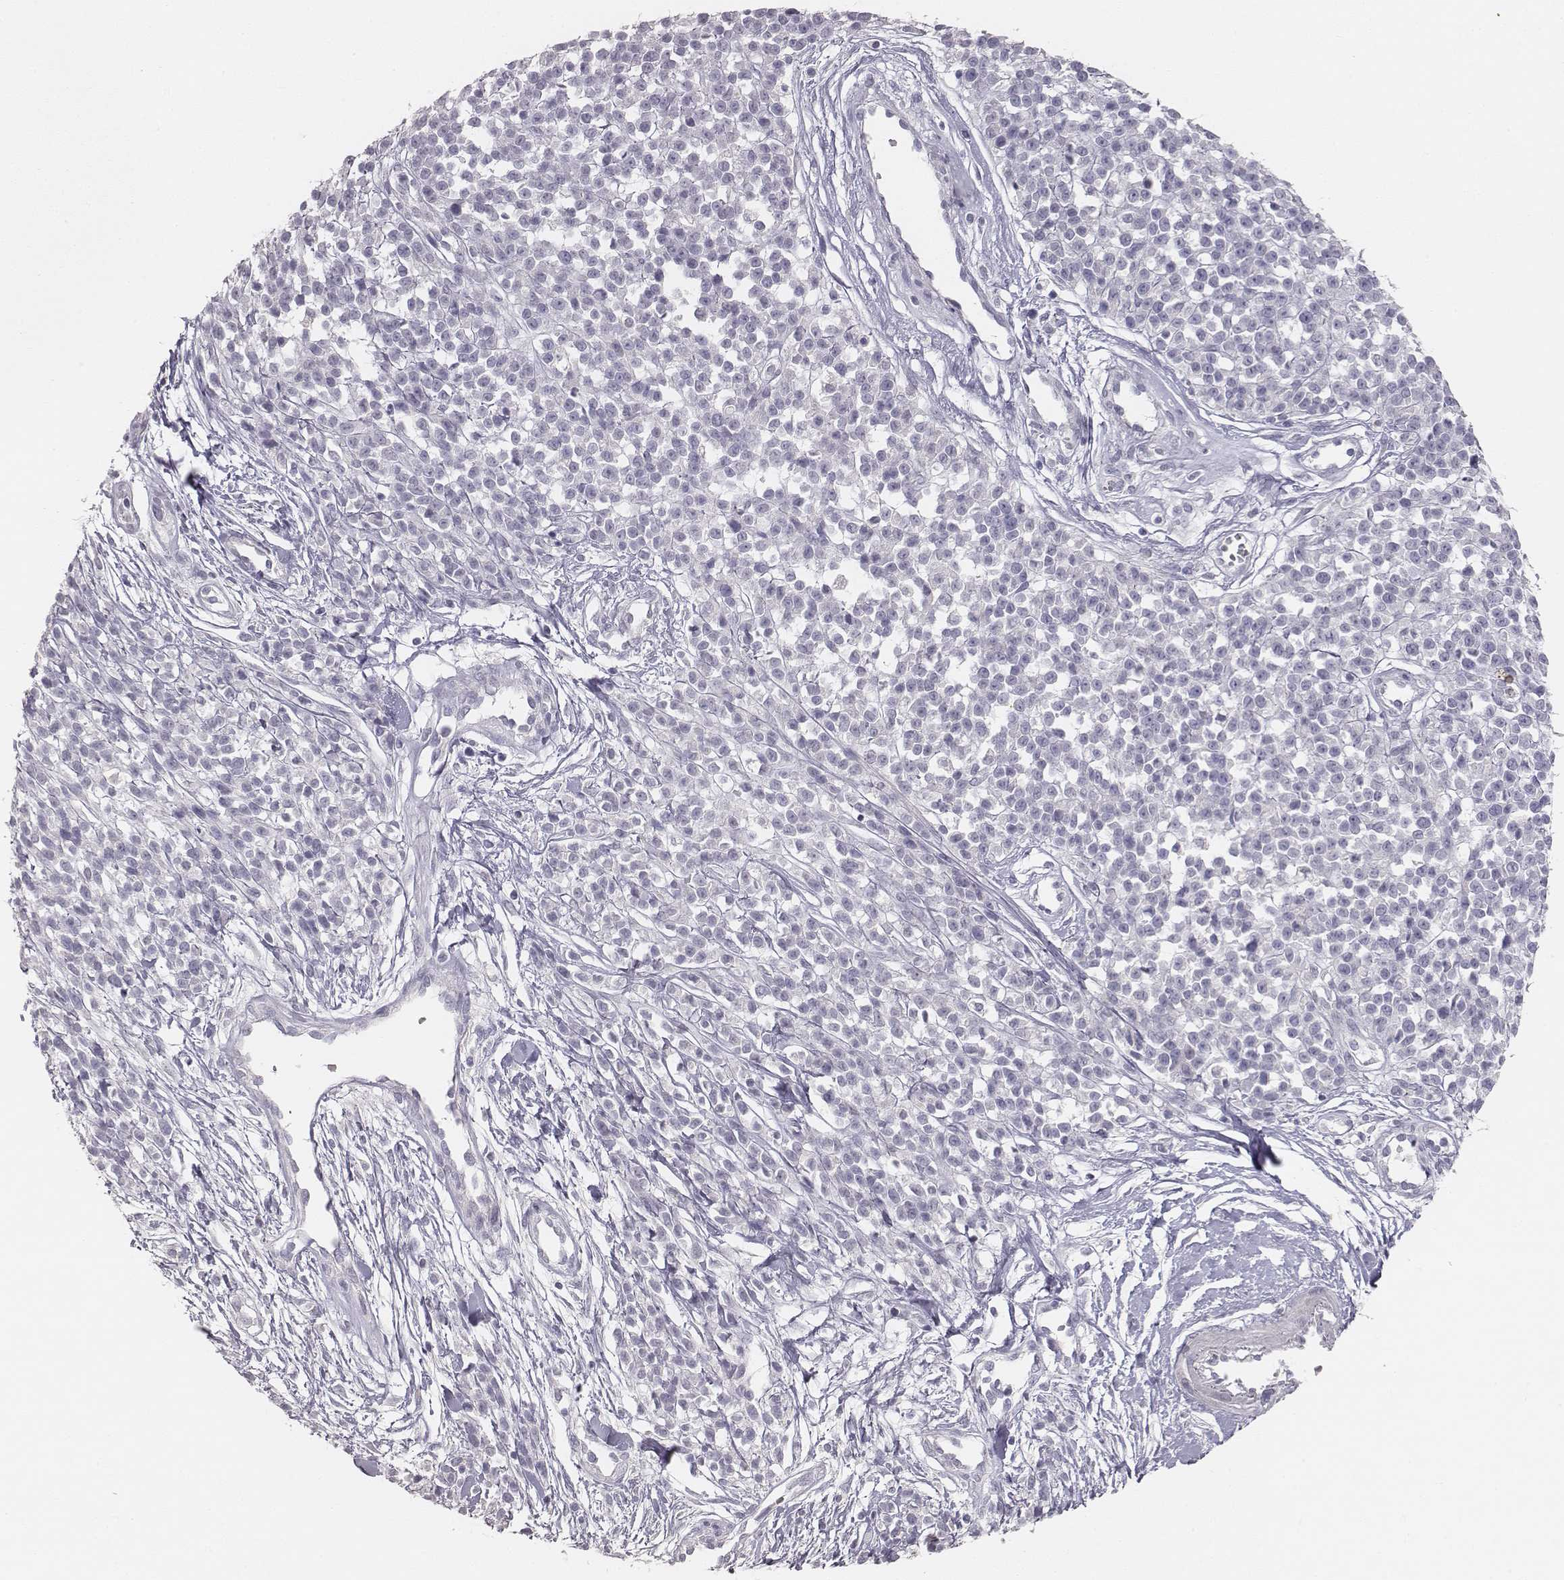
{"staining": {"intensity": "negative", "quantity": "none", "location": "none"}, "tissue": "melanoma", "cell_type": "Tumor cells", "image_type": "cancer", "snomed": [{"axis": "morphology", "description": "Malignant melanoma, NOS"}, {"axis": "topography", "description": "Skin"}, {"axis": "topography", "description": "Skin of trunk"}], "caption": "Immunohistochemical staining of human melanoma displays no significant staining in tumor cells.", "gene": "MYH6", "patient": {"sex": "male", "age": 74}}